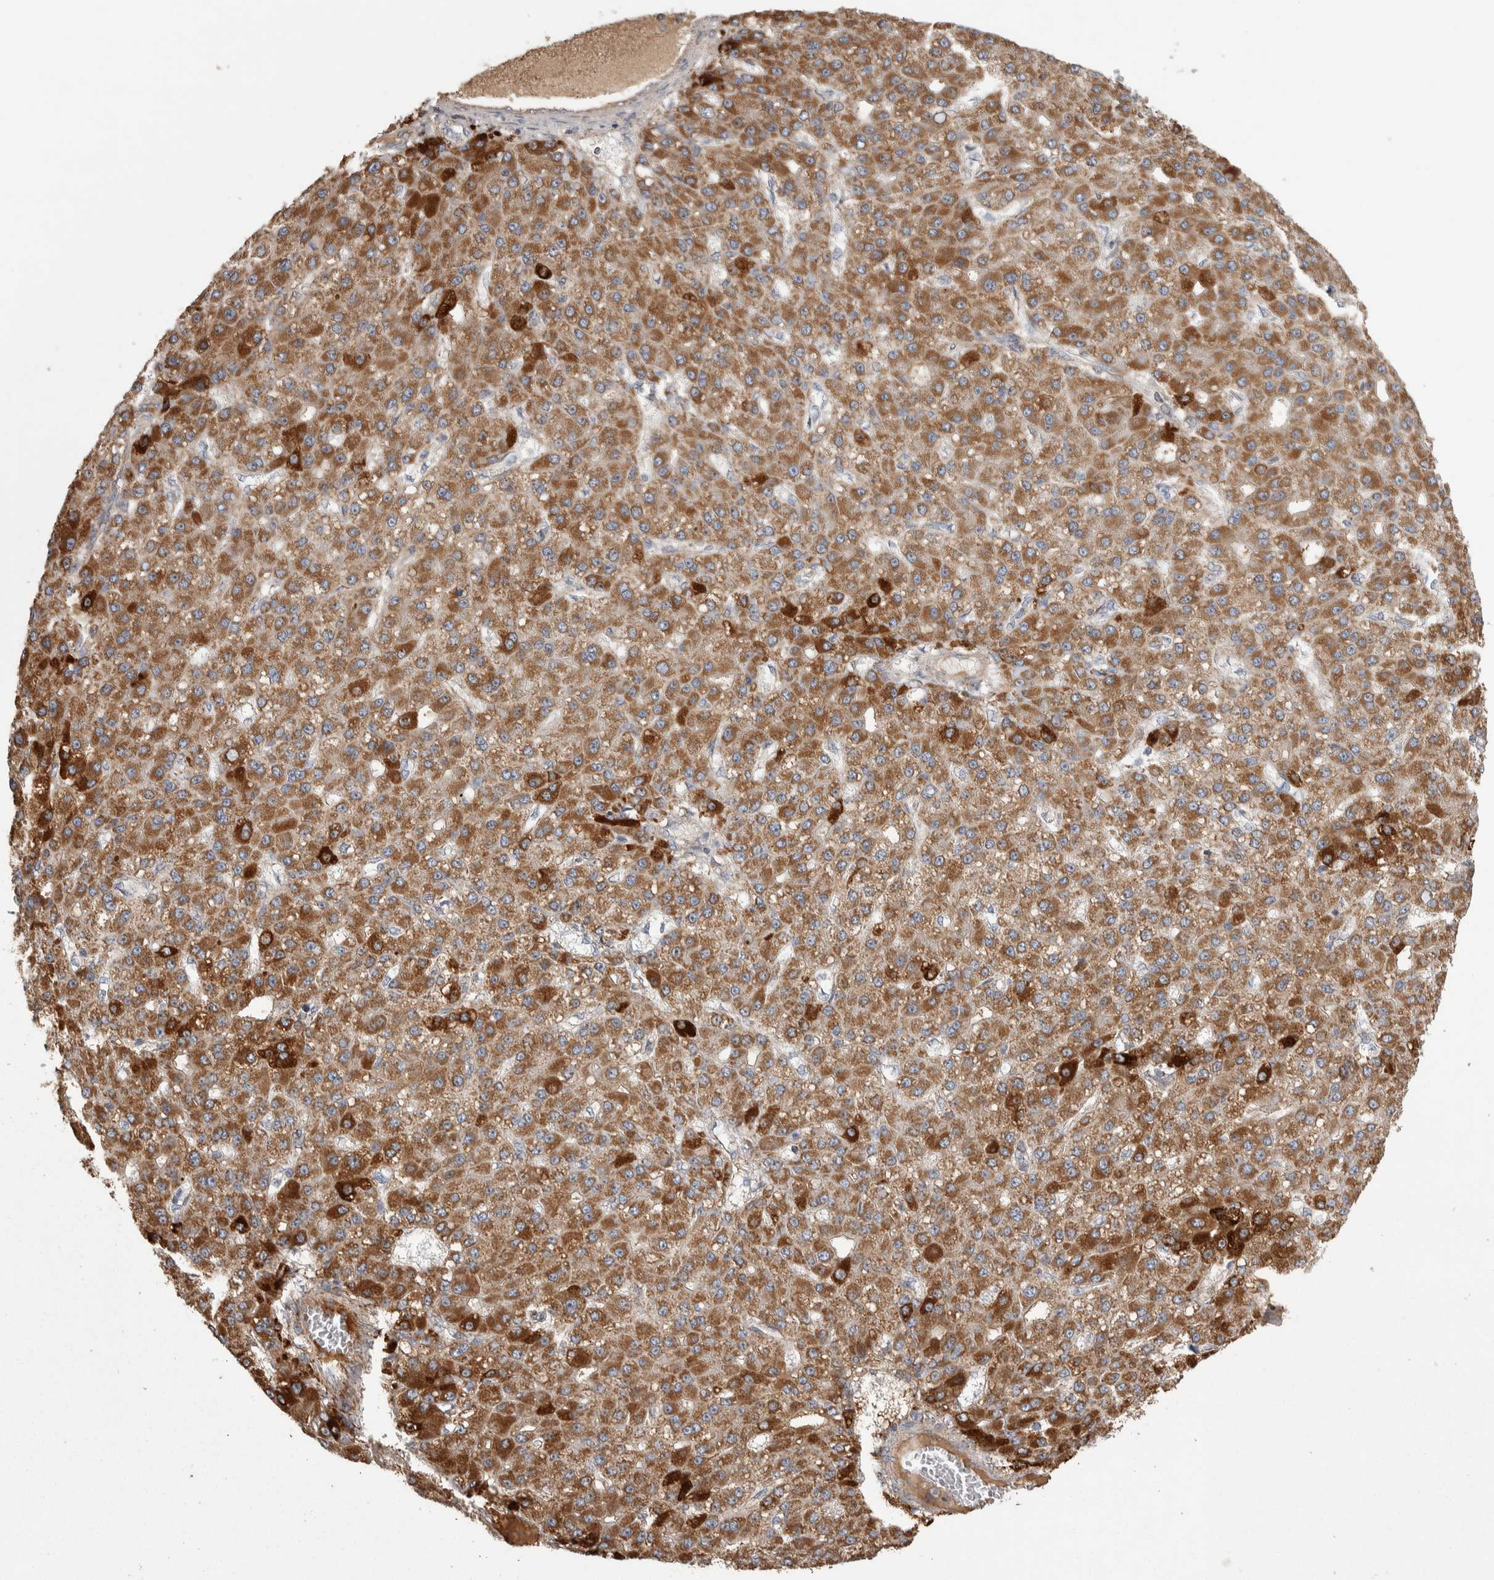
{"staining": {"intensity": "moderate", "quantity": ">75%", "location": "cytoplasmic/membranous"}, "tissue": "liver cancer", "cell_type": "Tumor cells", "image_type": "cancer", "snomed": [{"axis": "morphology", "description": "Carcinoma, Hepatocellular, NOS"}, {"axis": "topography", "description": "Liver"}], "caption": "Protein expression analysis of liver cancer exhibits moderate cytoplasmic/membranous positivity in about >75% of tumor cells.", "gene": "SCO1", "patient": {"sex": "male", "age": 67}}